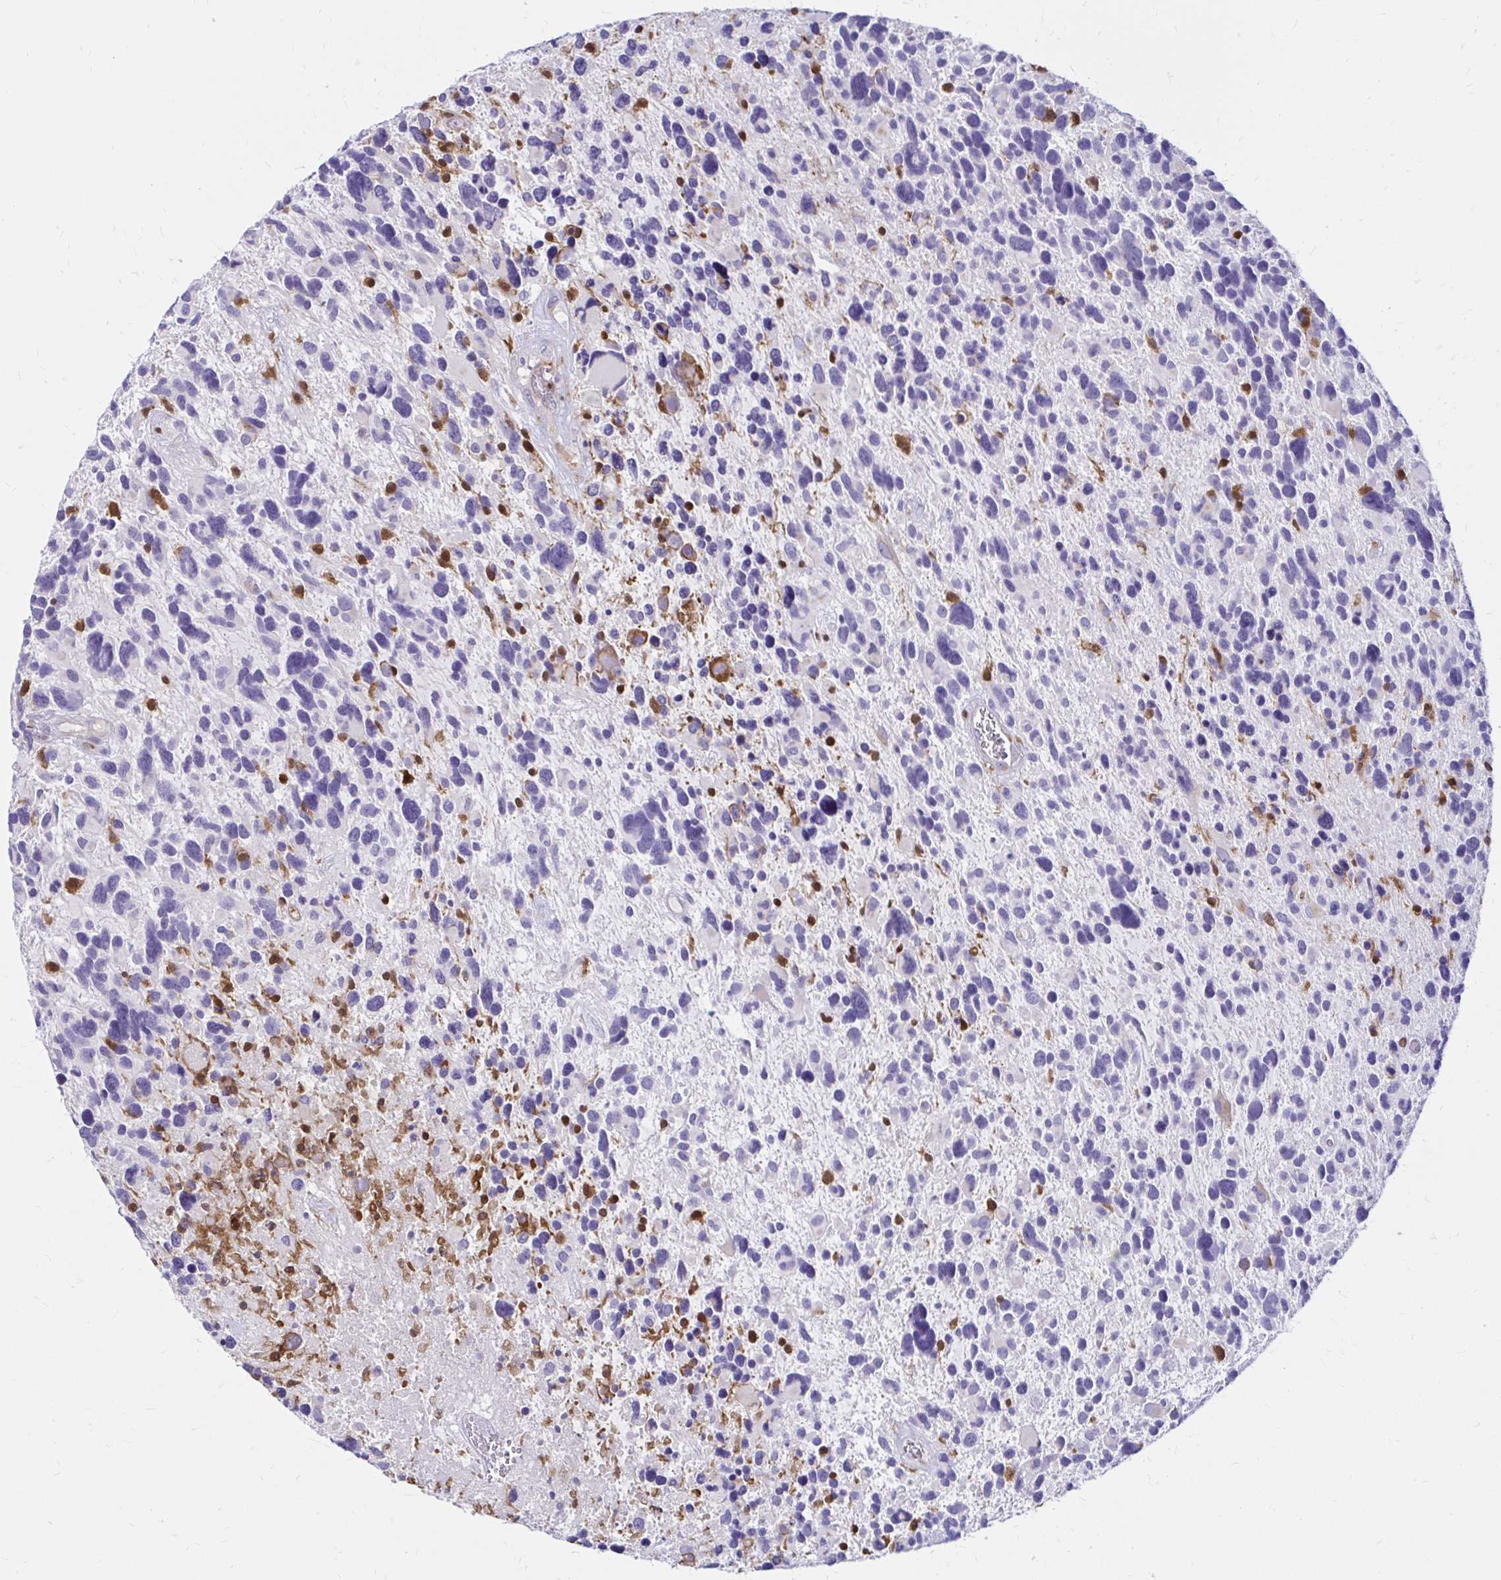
{"staining": {"intensity": "negative", "quantity": "none", "location": "none"}, "tissue": "glioma", "cell_type": "Tumor cells", "image_type": "cancer", "snomed": [{"axis": "morphology", "description": "Glioma, malignant, High grade"}, {"axis": "topography", "description": "Brain"}], "caption": "Glioma was stained to show a protein in brown. There is no significant expression in tumor cells.", "gene": "PYCARD", "patient": {"sex": "male", "age": 49}}